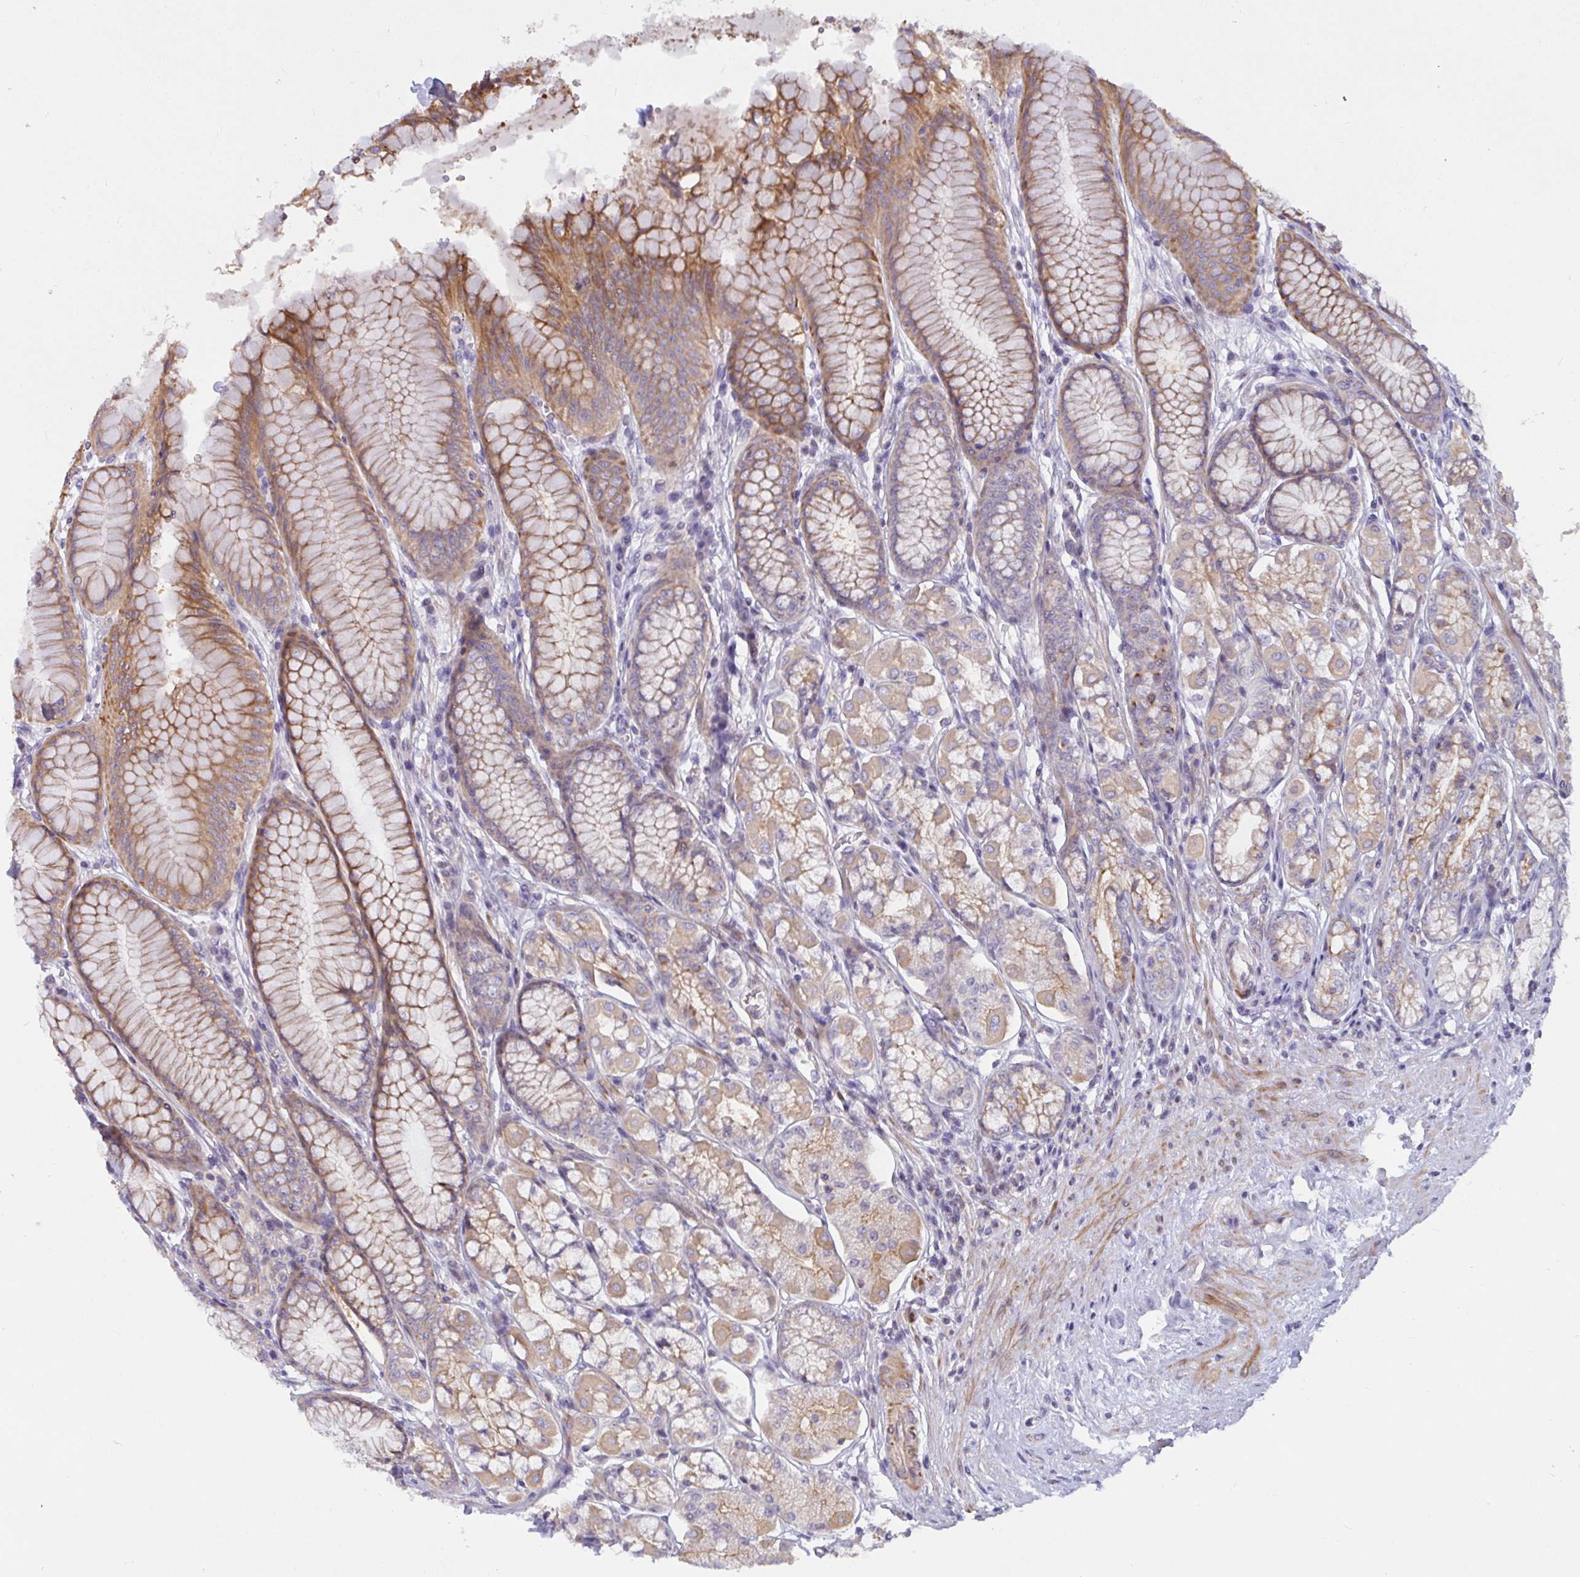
{"staining": {"intensity": "moderate", "quantity": ">75%", "location": "cytoplasmic/membranous"}, "tissue": "stomach", "cell_type": "Glandular cells", "image_type": "normal", "snomed": [{"axis": "morphology", "description": "Normal tissue, NOS"}, {"axis": "topography", "description": "Stomach"}, {"axis": "topography", "description": "Stomach, lower"}], "caption": "A medium amount of moderate cytoplasmic/membranous staining is appreciated in approximately >75% of glandular cells in unremarkable stomach. Using DAB (3,3'-diaminobenzidine) (brown) and hematoxylin (blue) stains, captured at high magnification using brightfield microscopy.", "gene": "TANK", "patient": {"sex": "male", "age": 76}}